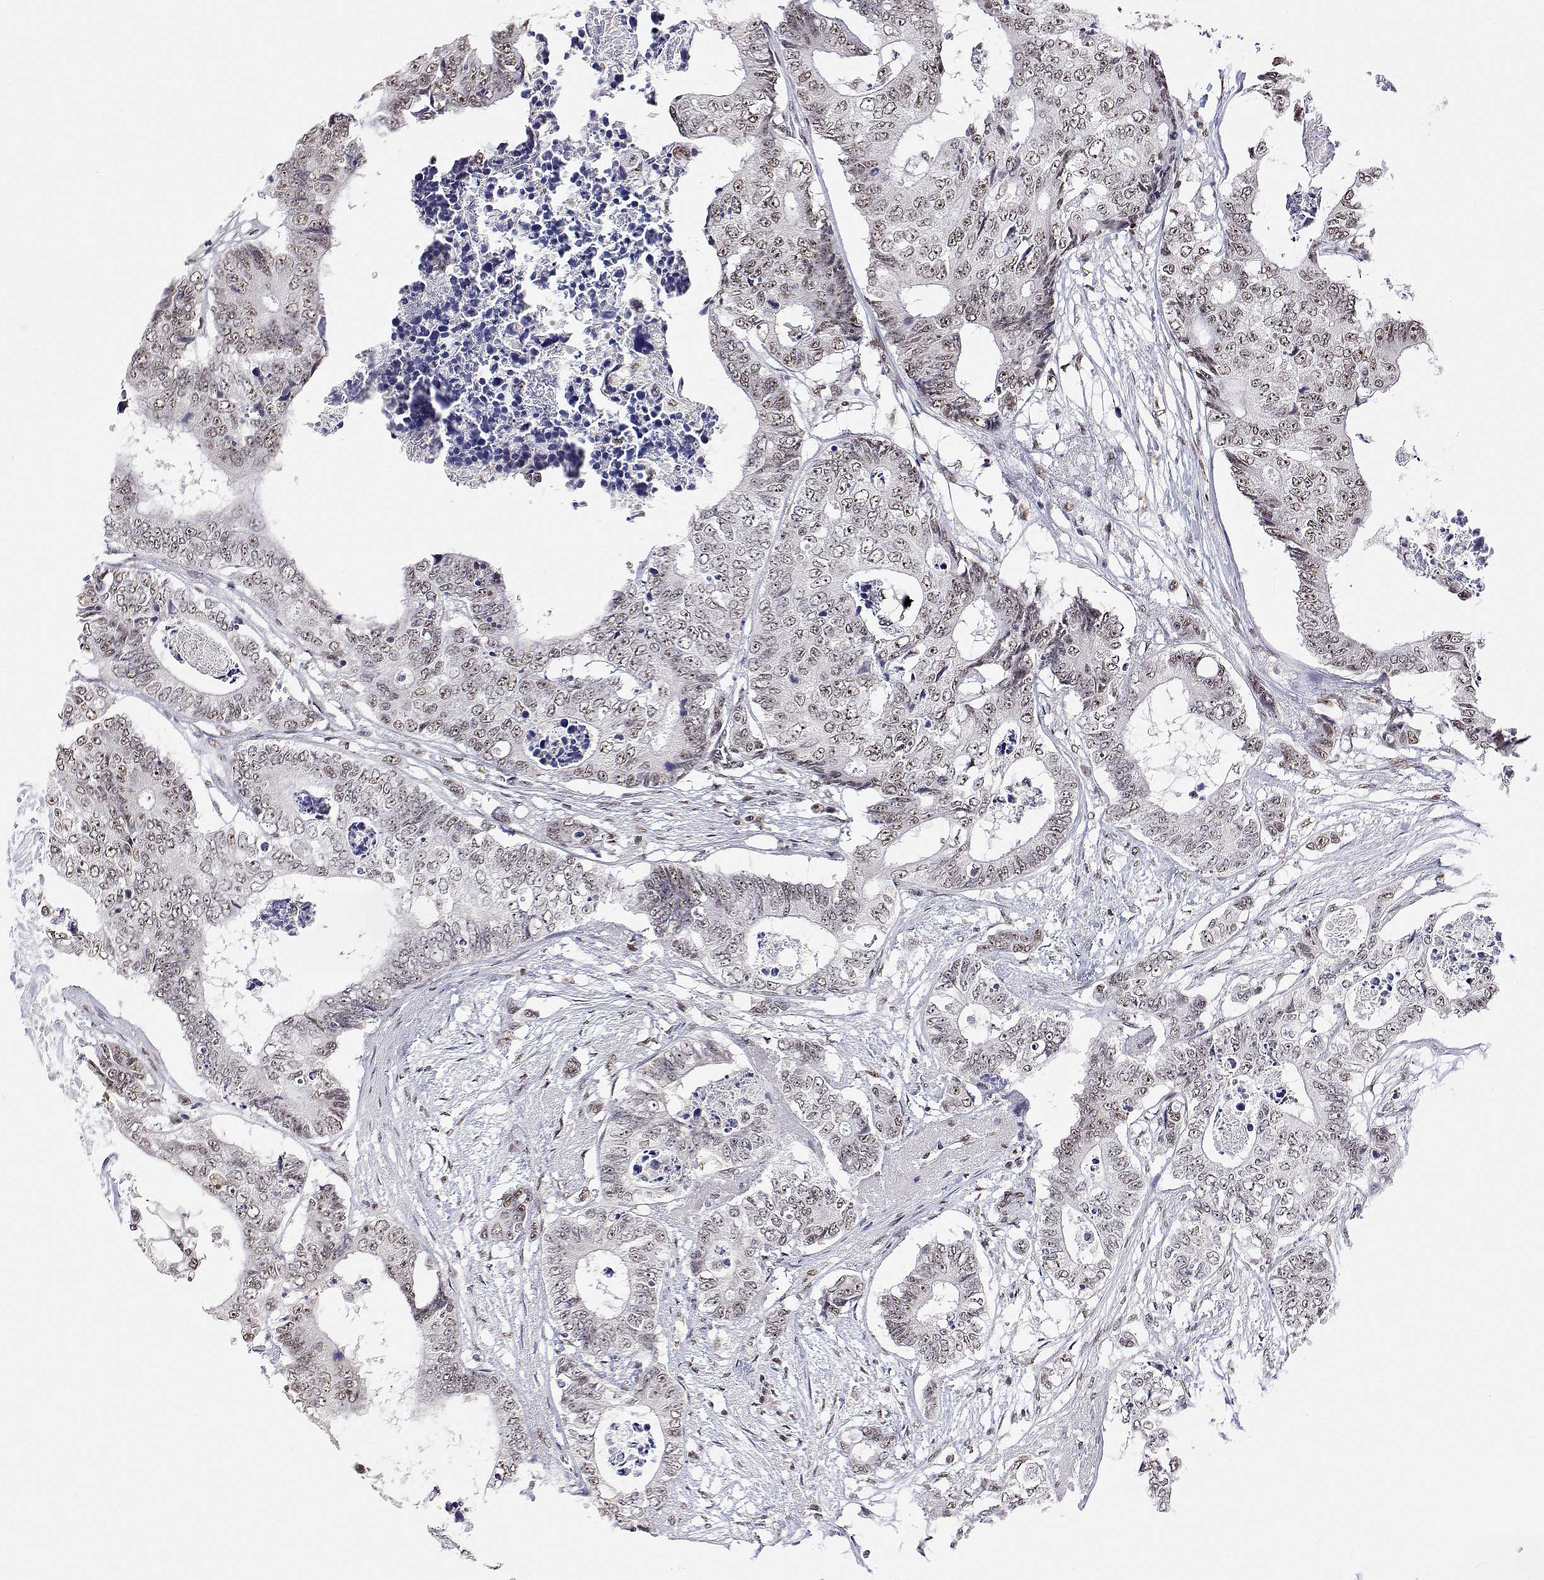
{"staining": {"intensity": "weak", "quantity": ">75%", "location": "nuclear"}, "tissue": "colorectal cancer", "cell_type": "Tumor cells", "image_type": "cancer", "snomed": [{"axis": "morphology", "description": "Adenocarcinoma, NOS"}, {"axis": "topography", "description": "Colon"}], "caption": "Tumor cells reveal low levels of weak nuclear expression in approximately >75% of cells in human colorectal cancer (adenocarcinoma).", "gene": "ADAR", "patient": {"sex": "female", "age": 67}}